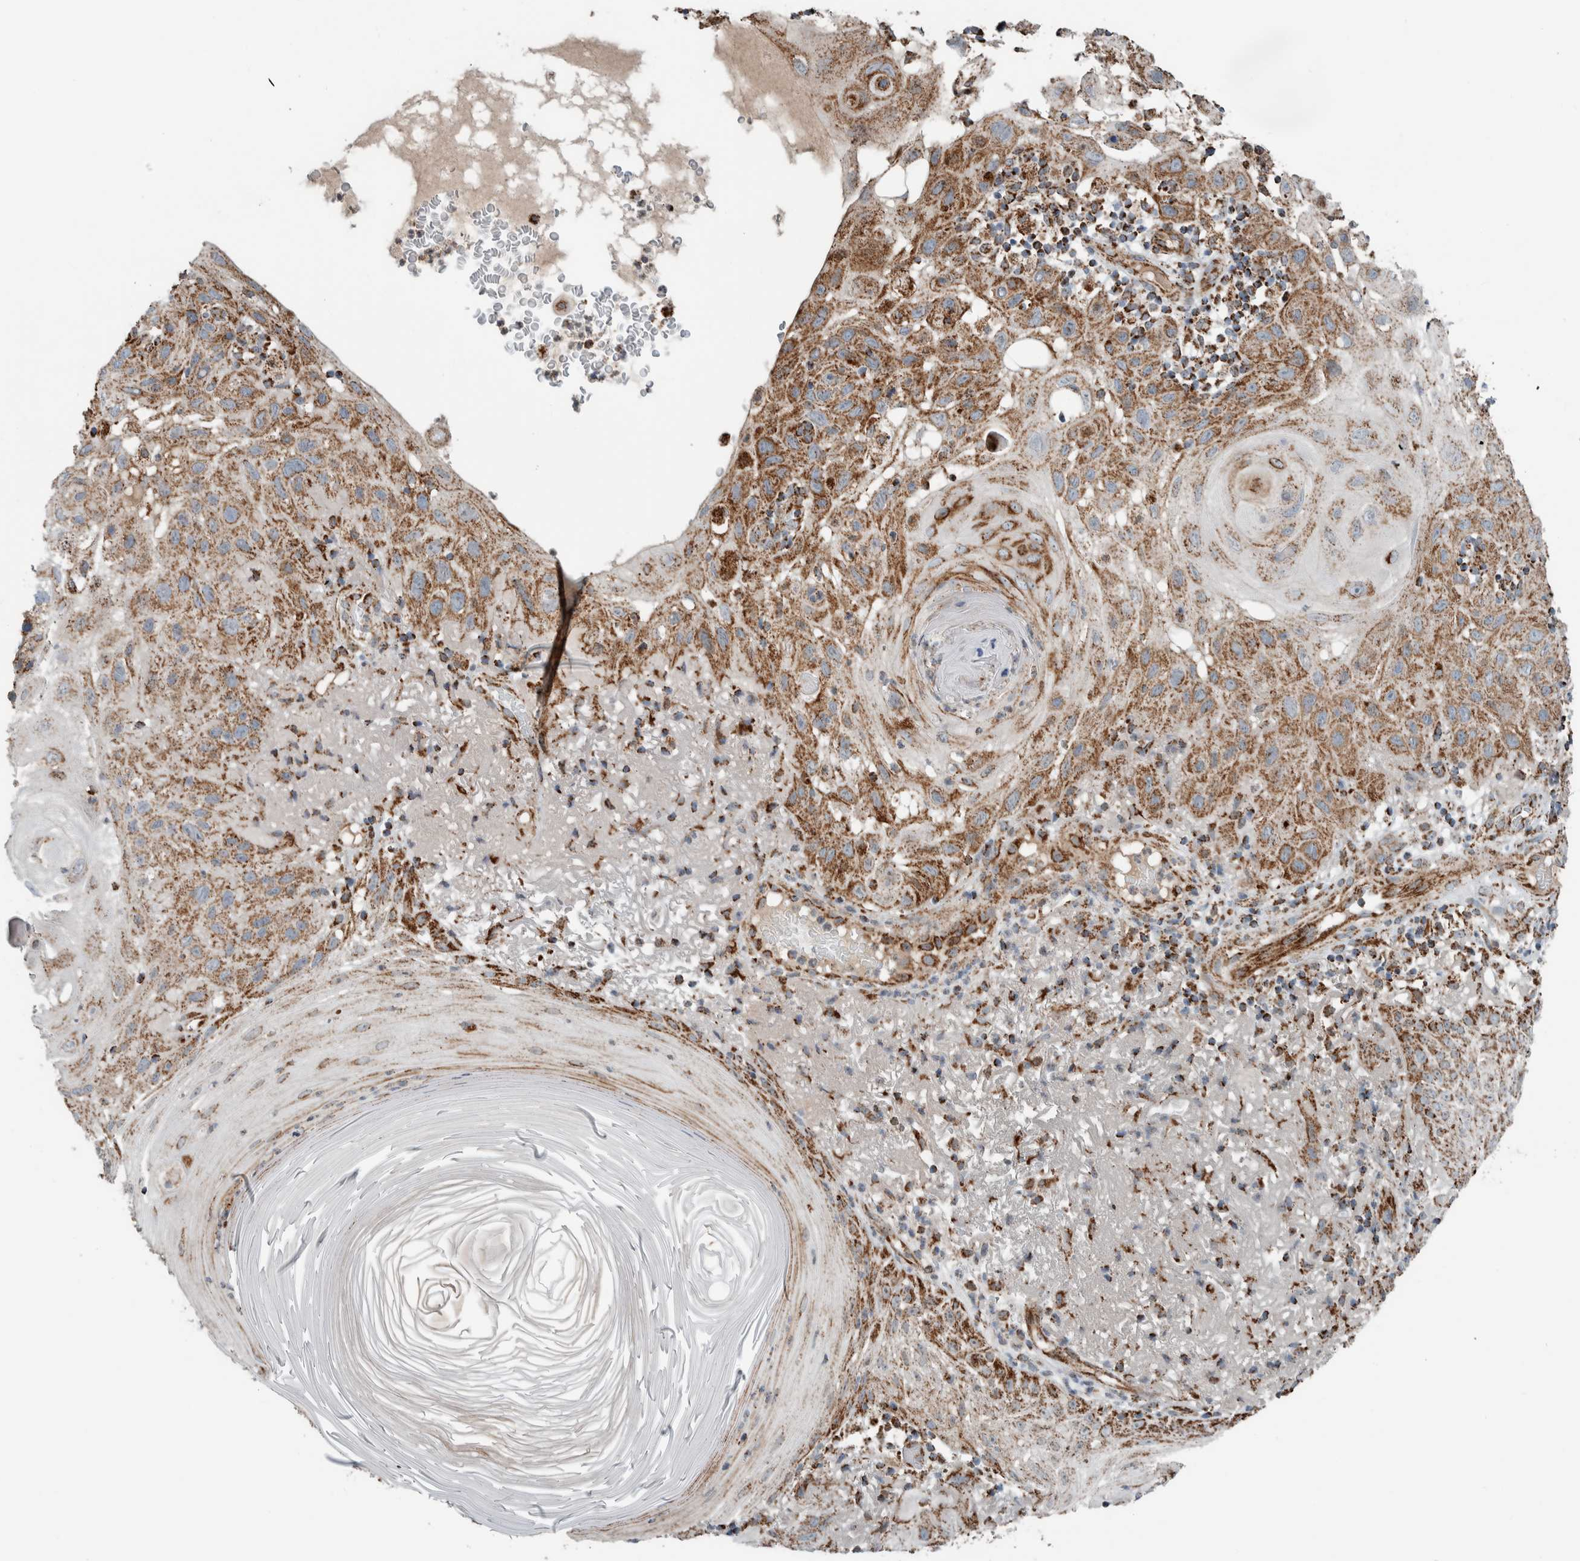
{"staining": {"intensity": "moderate", "quantity": ">75%", "location": "cytoplasmic/membranous"}, "tissue": "skin cancer", "cell_type": "Tumor cells", "image_type": "cancer", "snomed": [{"axis": "morphology", "description": "Squamous cell carcinoma, NOS"}, {"axis": "topography", "description": "Skin"}], "caption": "IHC image of human skin squamous cell carcinoma stained for a protein (brown), which displays medium levels of moderate cytoplasmic/membranous positivity in about >75% of tumor cells.", "gene": "CNTROB", "patient": {"sex": "female", "age": 96}}